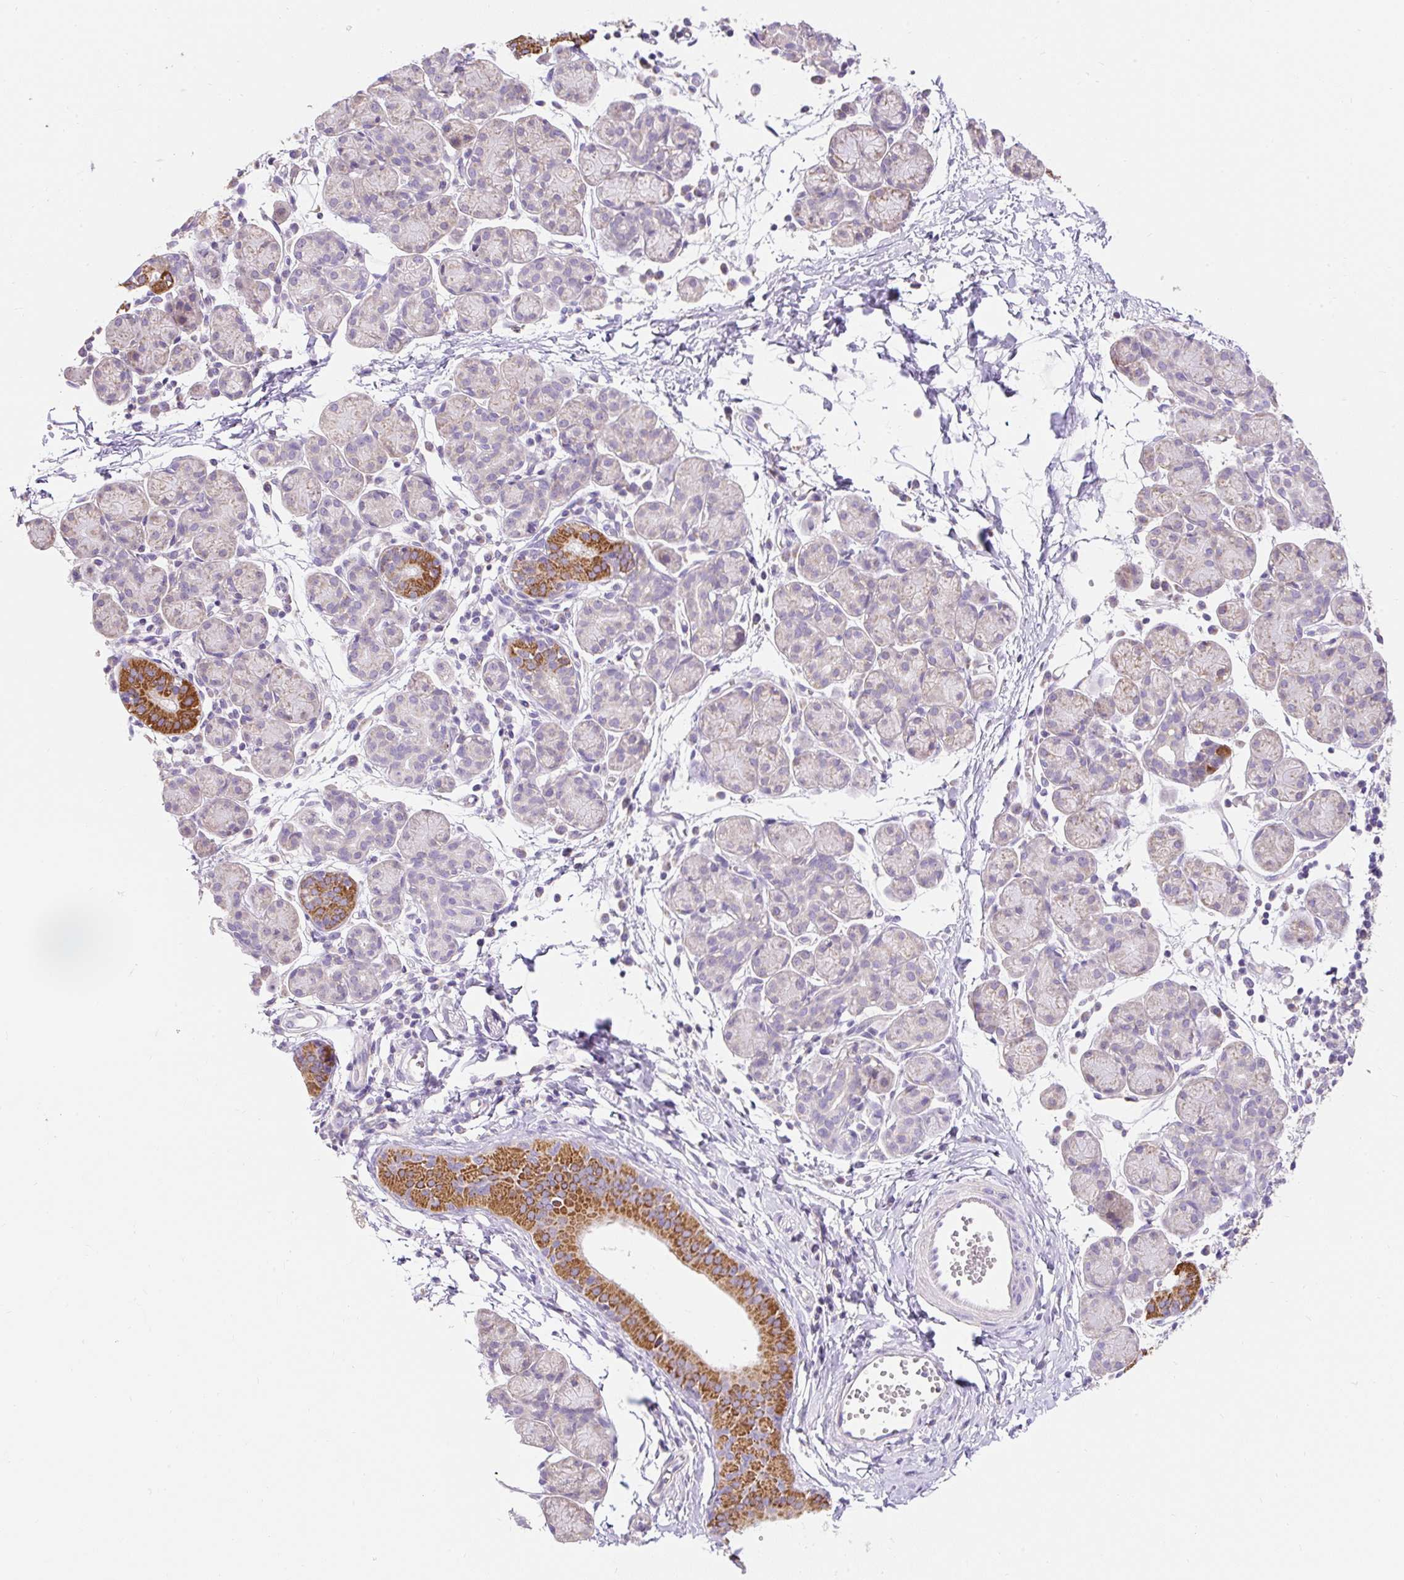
{"staining": {"intensity": "strong", "quantity": "<25%", "location": "cytoplasmic/membranous"}, "tissue": "salivary gland", "cell_type": "Glandular cells", "image_type": "normal", "snomed": [{"axis": "morphology", "description": "Normal tissue, NOS"}, {"axis": "morphology", "description": "Inflammation, NOS"}, {"axis": "topography", "description": "Lymph node"}, {"axis": "topography", "description": "Salivary gland"}], "caption": "A histopathology image showing strong cytoplasmic/membranous staining in about <25% of glandular cells in unremarkable salivary gland, as visualized by brown immunohistochemical staining.", "gene": "PMAIP1", "patient": {"sex": "male", "age": 3}}